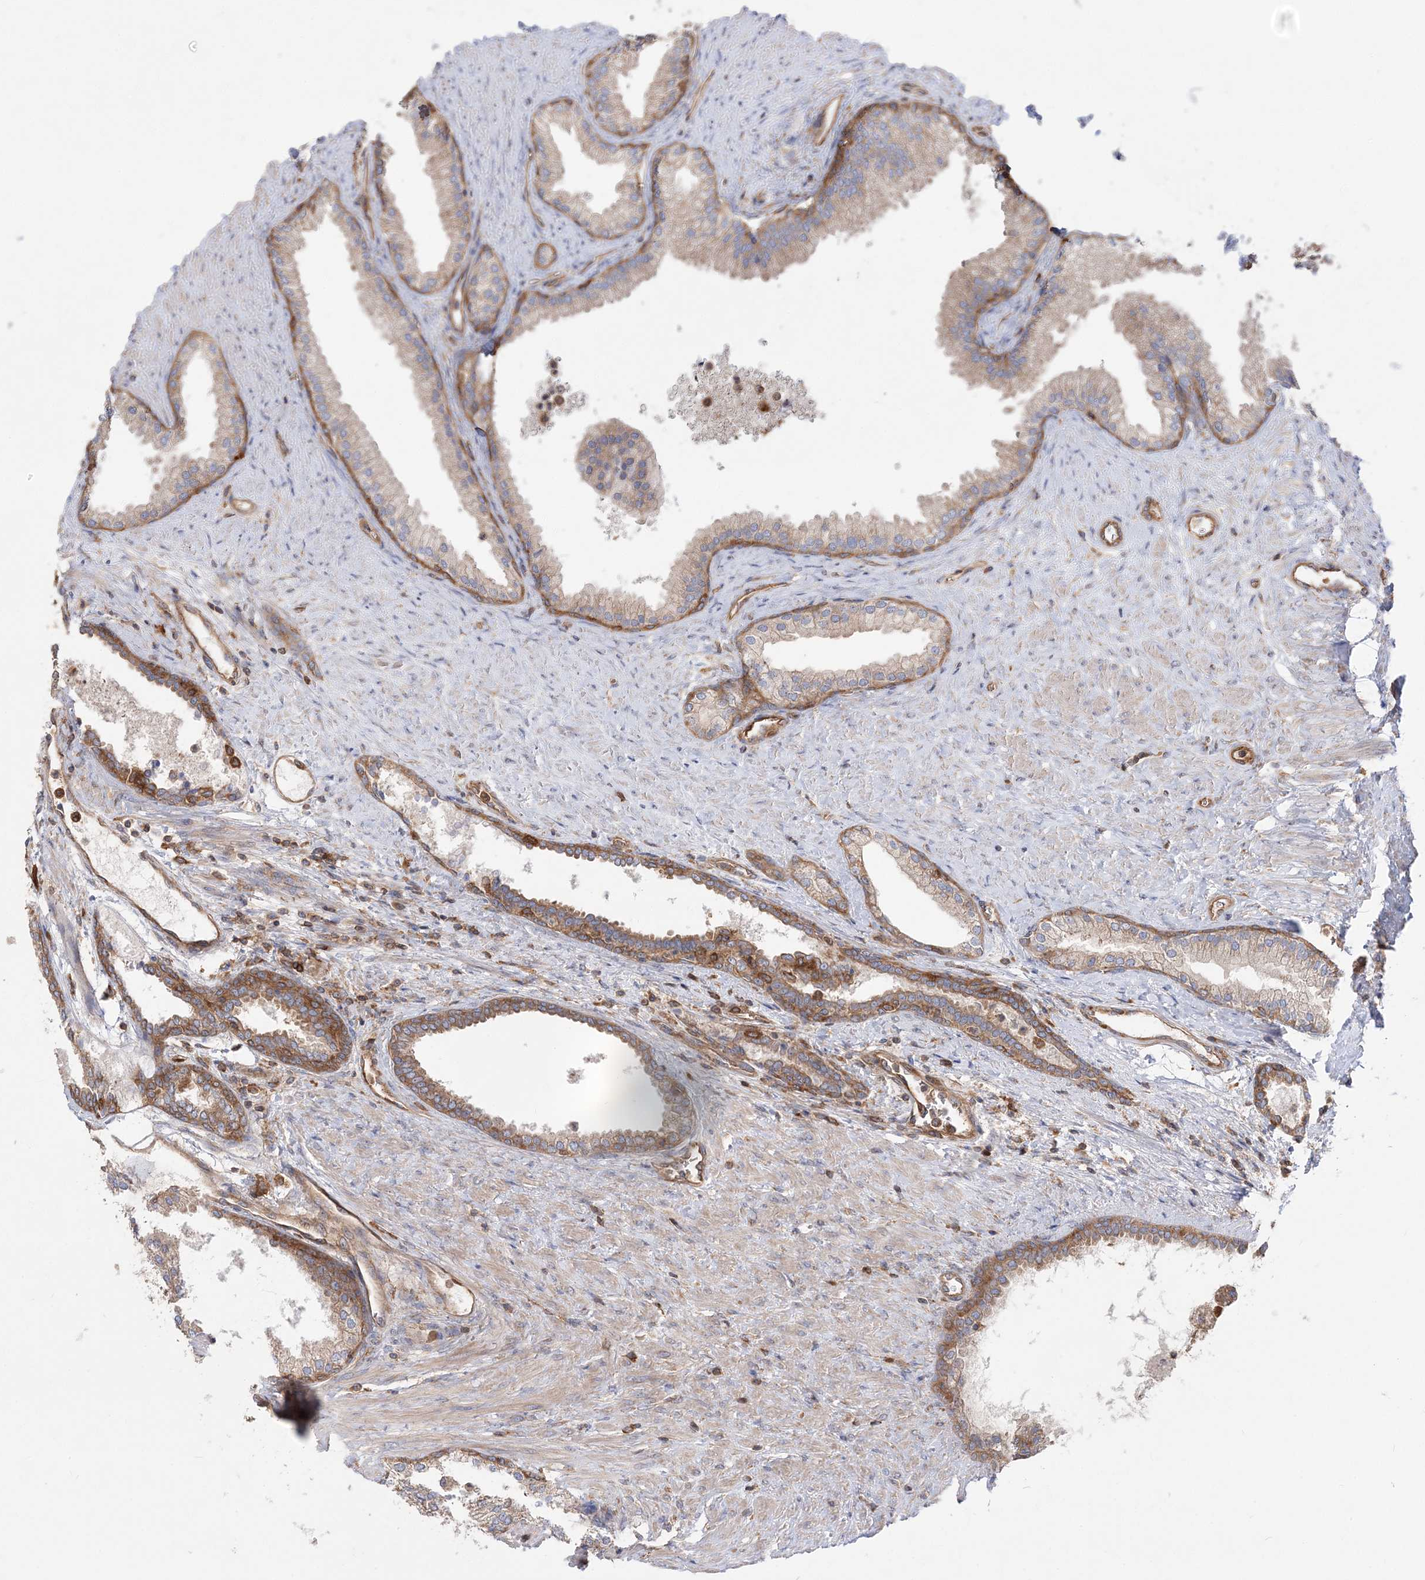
{"staining": {"intensity": "strong", "quantity": "<25%", "location": "cytoplasmic/membranous"}, "tissue": "prostate", "cell_type": "Glandular cells", "image_type": "normal", "snomed": [{"axis": "morphology", "description": "Normal tissue, NOS"}, {"axis": "topography", "description": "Prostate"}], "caption": "Strong cytoplasmic/membranous staining for a protein is identified in approximately <25% of glandular cells of benign prostate using immunohistochemistry.", "gene": "TBC1D5", "patient": {"sex": "male", "age": 76}}